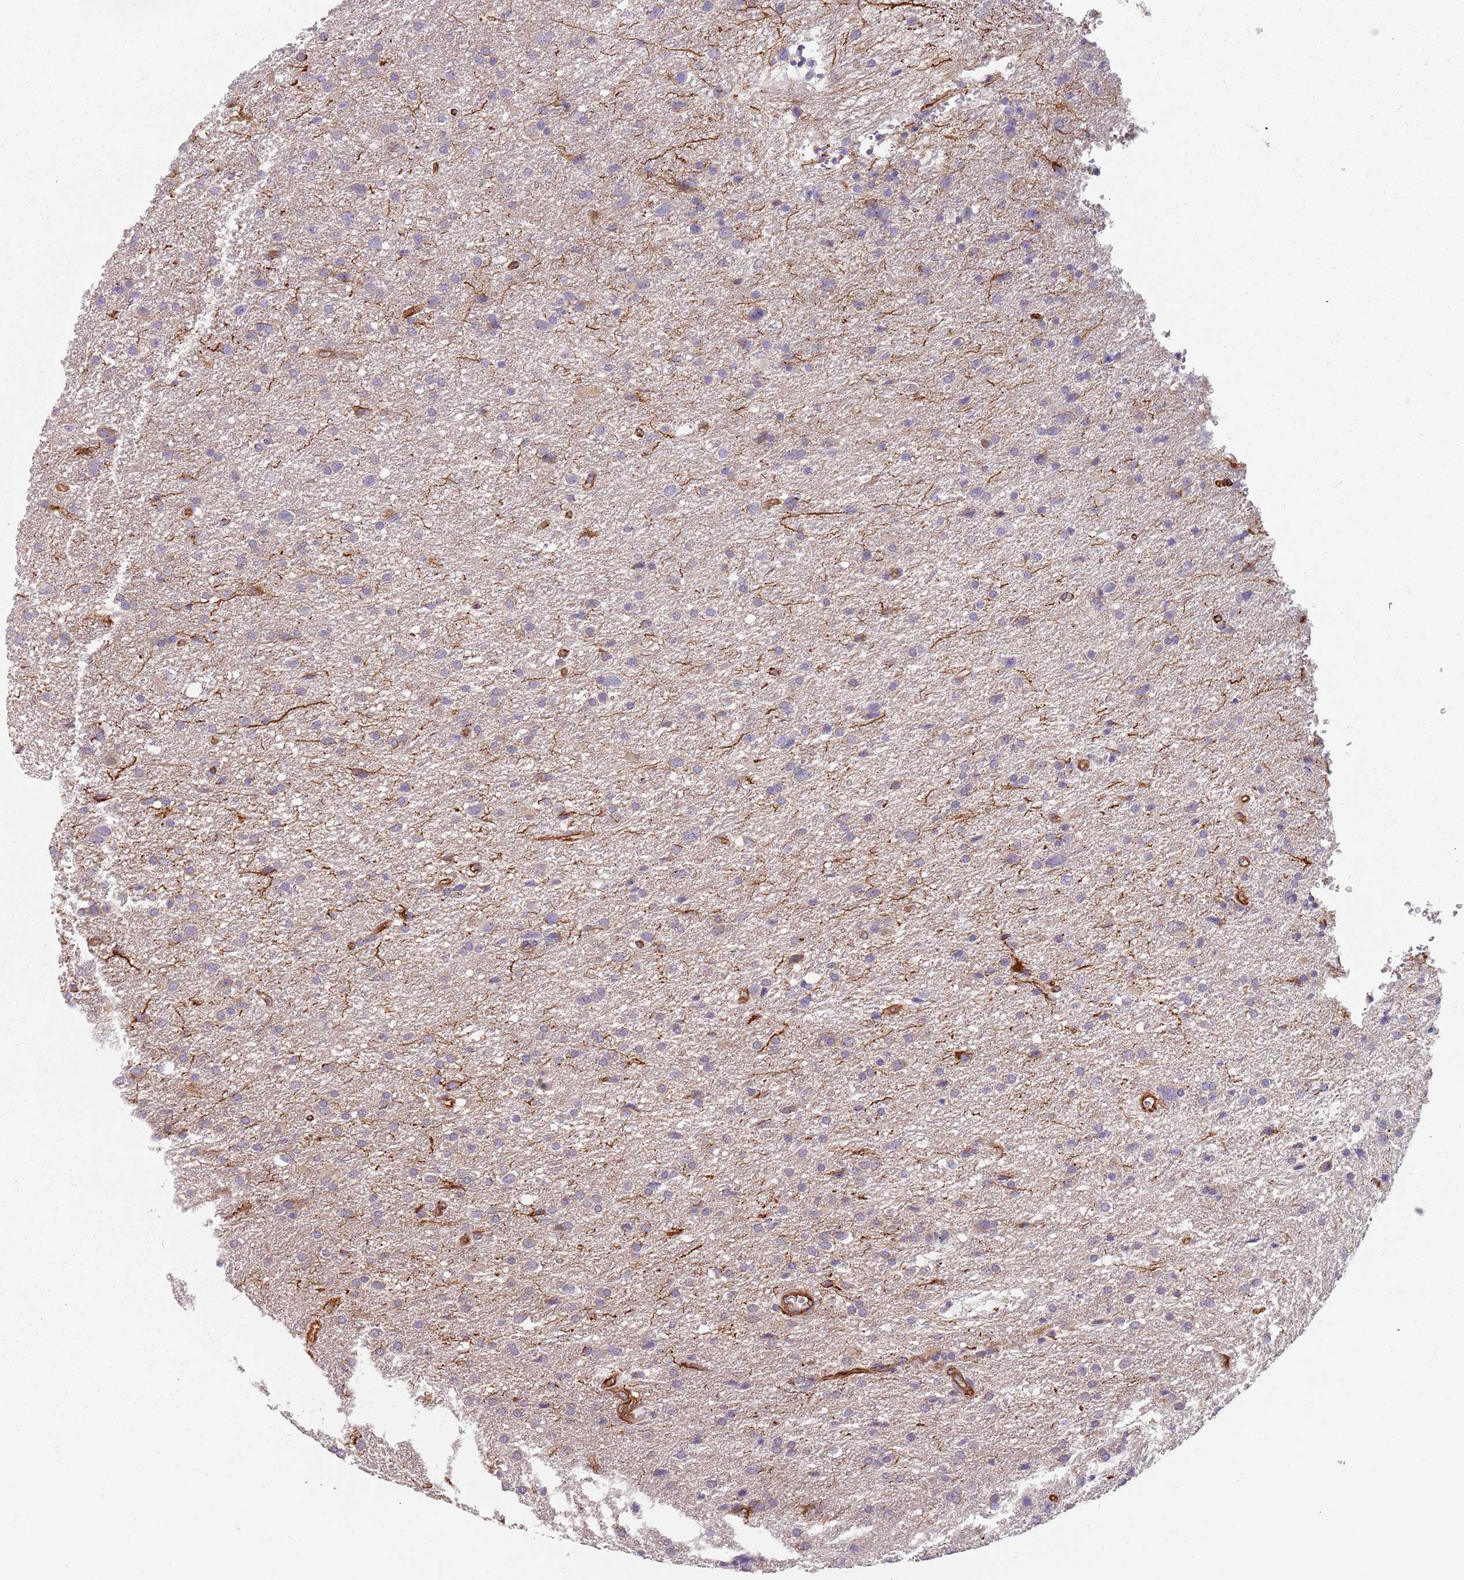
{"staining": {"intensity": "negative", "quantity": "none", "location": "none"}, "tissue": "glioma", "cell_type": "Tumor cells", "image_type": "cancer", "snomed": [{"axis": "morphology", "description": "Glioma, malignant, Low grade"}, {"axis": "topography", "description": "Brain"}], "caption": "An immunohistochemistry (IHC) image of malignant low-grade glioma is shown. There is no staining in tumor cells of malignant low-grade glioma.", "gene": "GAS2L3", "patient": {"sex": "female", "age": 32}}